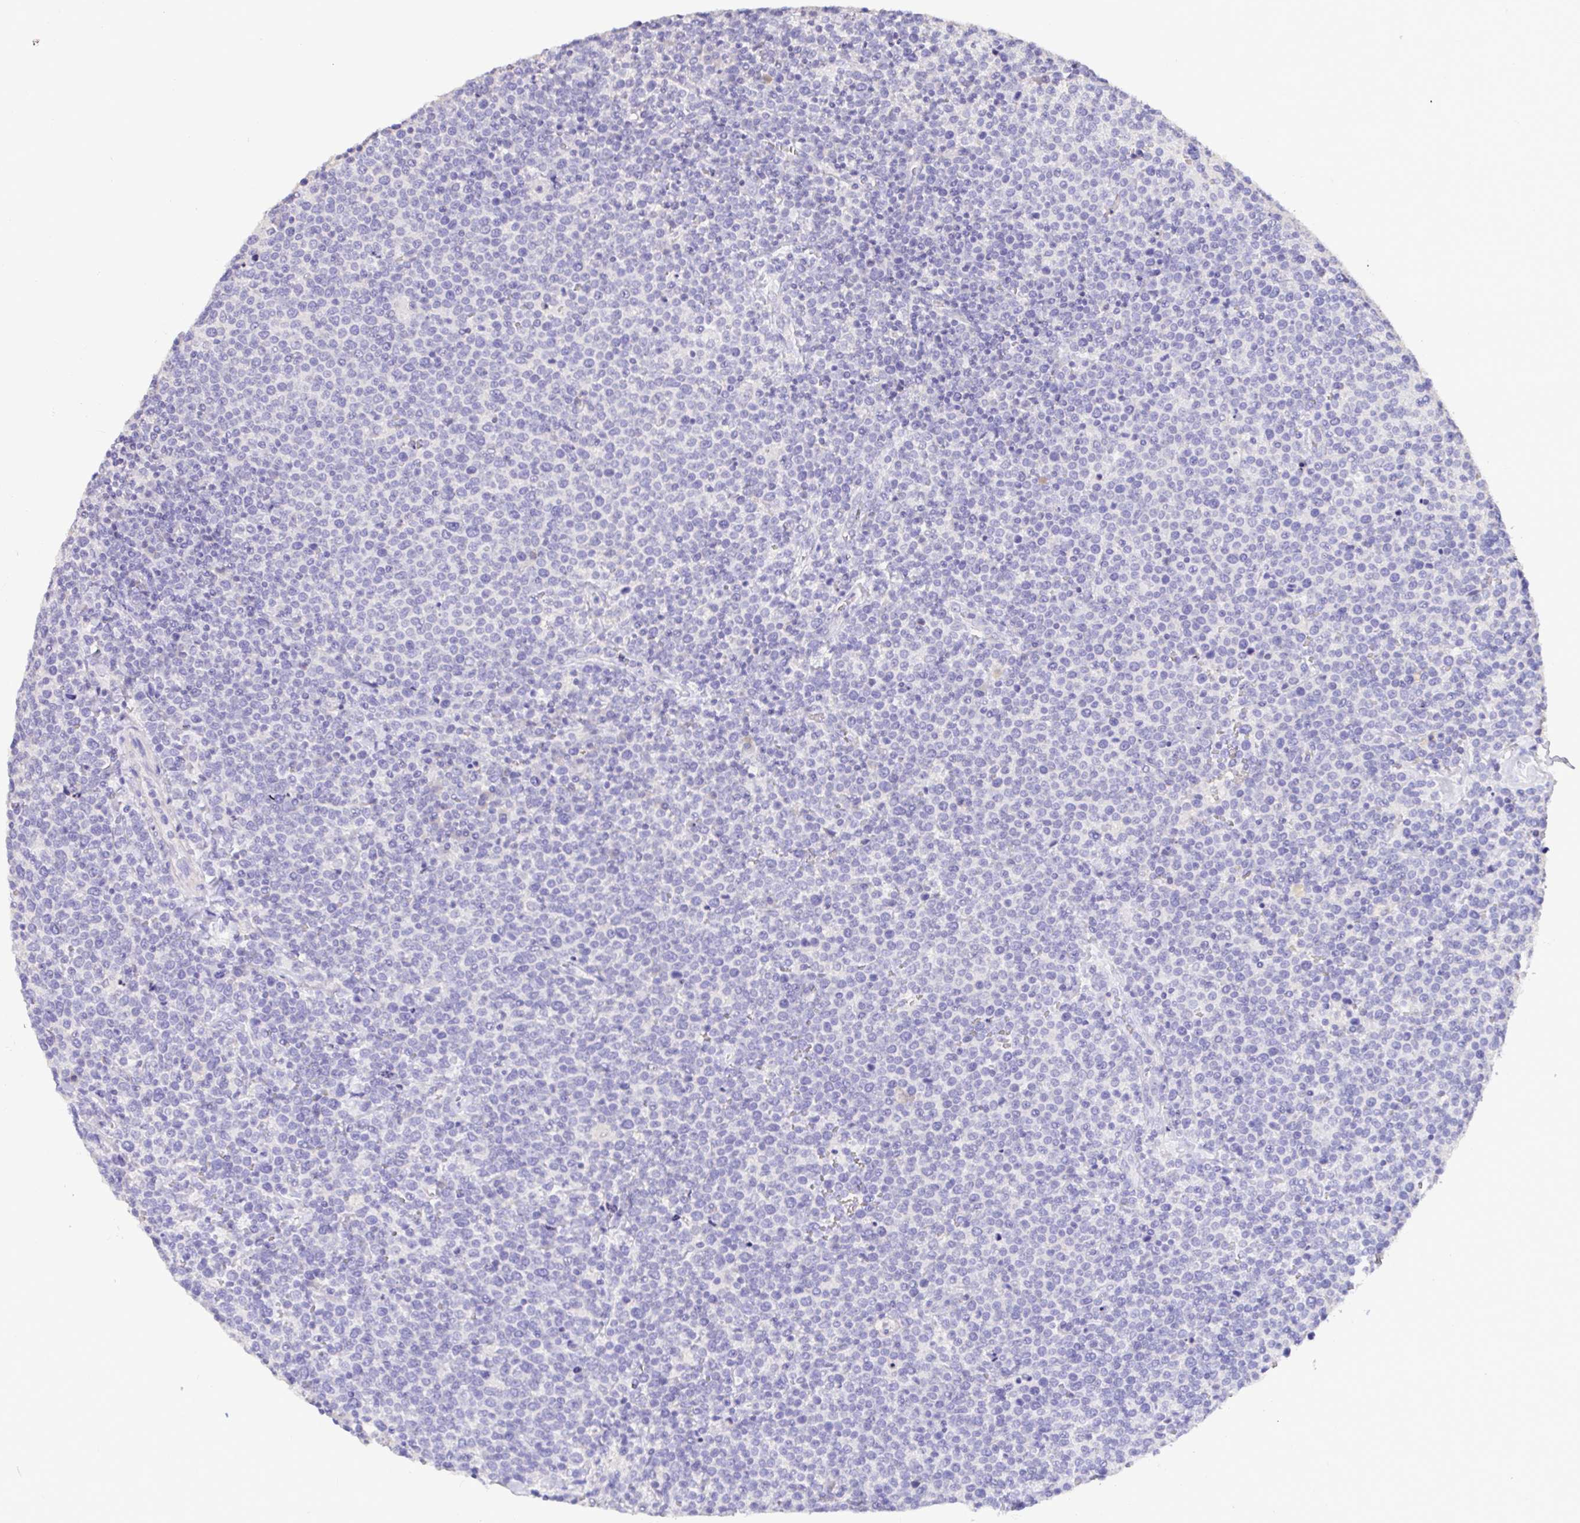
{"staining": {"intensity": "negative", "quantity": "none", "location": "none"}, "tissue": "lymphoma", "cell_type": "Tumor cells", "image_type": "cancer", "snomed": [{"axis": "morphology", "description": "Malignant lymphoma, non-Hodgkin's type, High grade"}, {"axis": "topography", "description": "Lymph node"}], "caption": "The immunohistochemistry (IHC) image has no significant staining in tumor cells of malignant lymphoma, non-Hodgkin's type (high-grade) tissue.", "gene": "CDO1", "patient": {"sex": "male", "age": 61}}